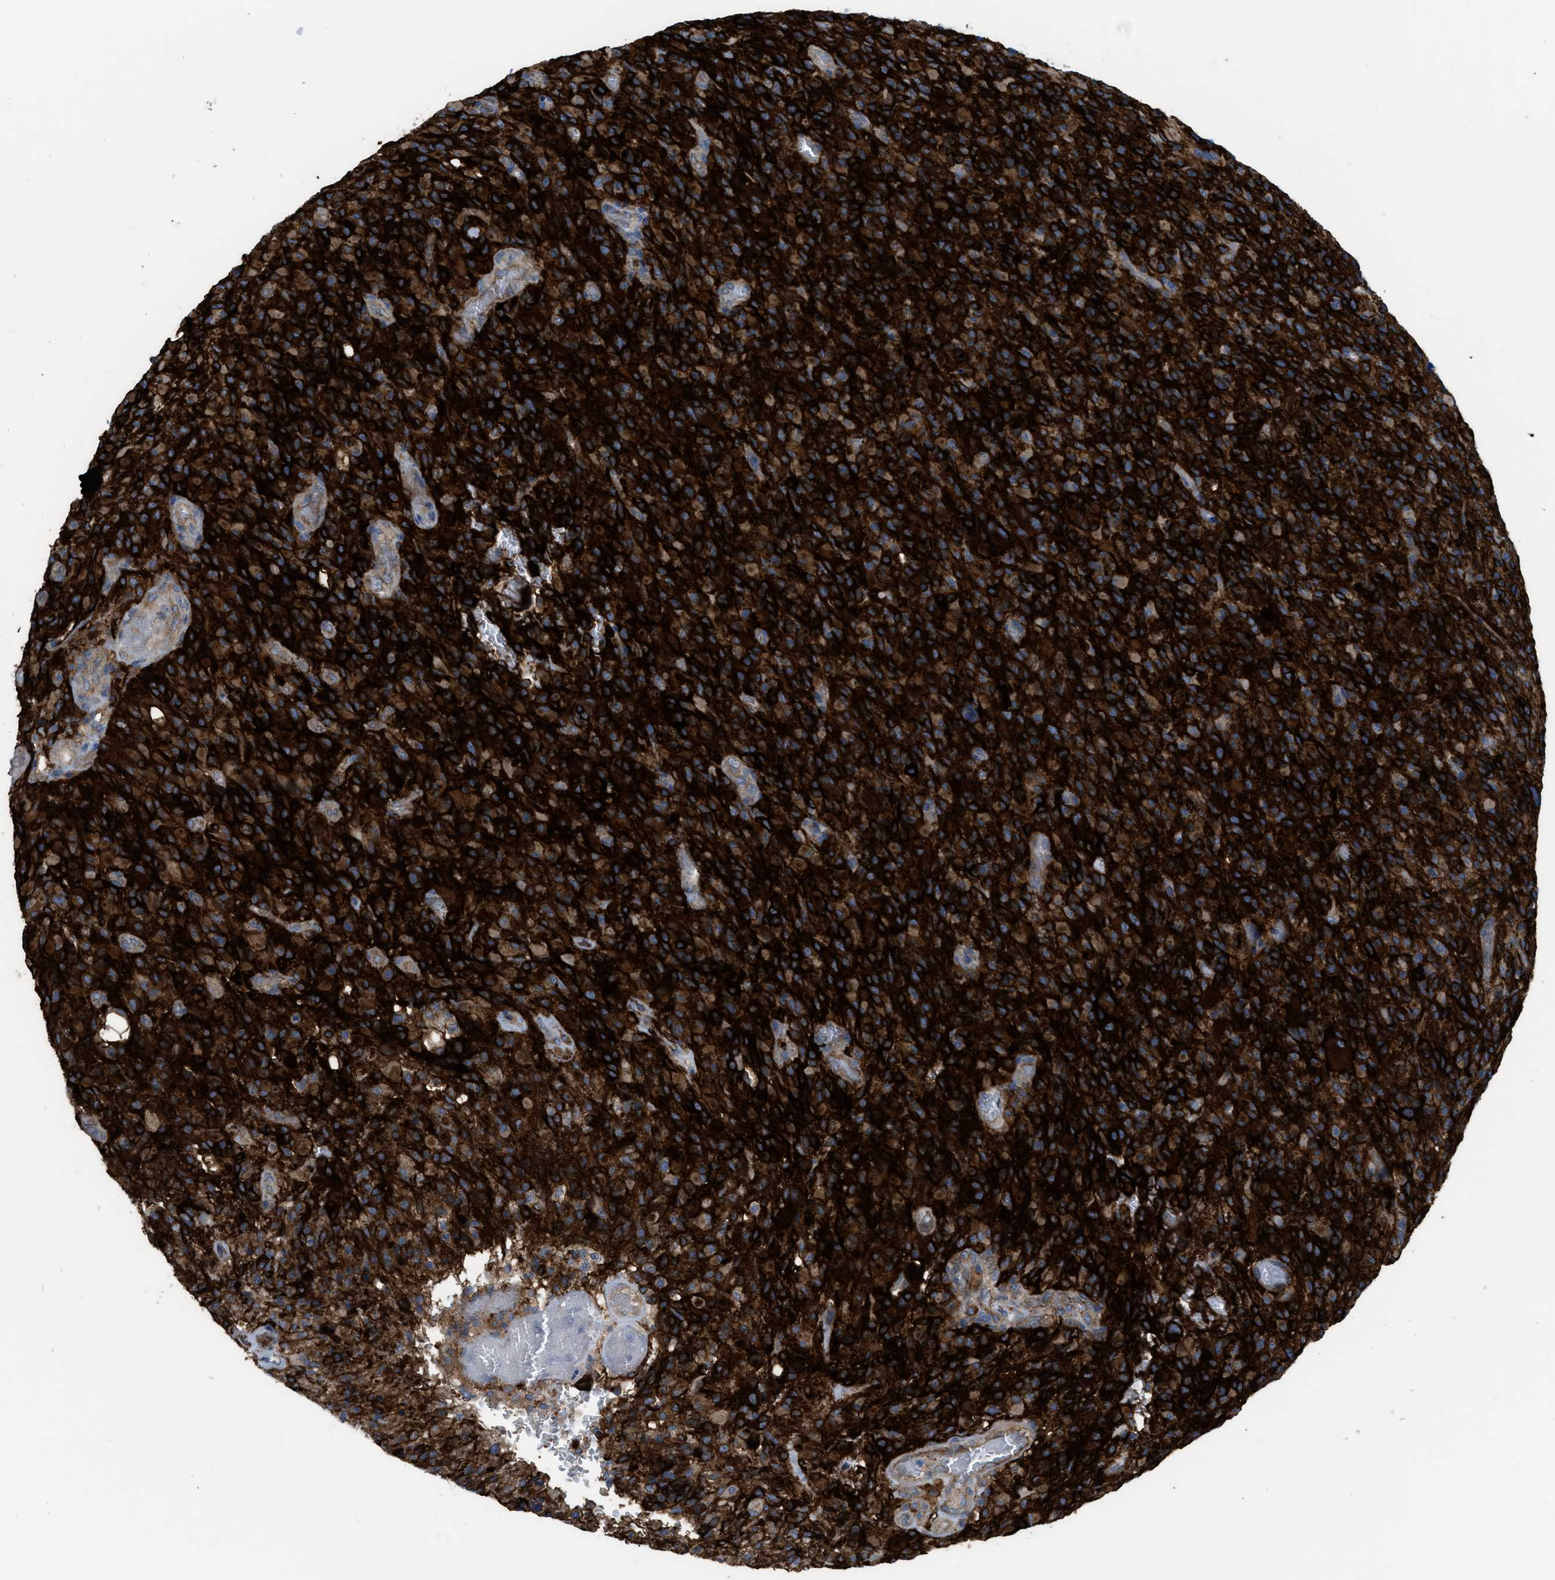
{"staining": {"intensity": "strong", "quantity": ">75%", "location": "cytoplasmic/membranous"}, "tissue": "glioma", "cell_type": "Tumor cells", "image_type": "cancer", "snomed": [{"axis": "morphology", "description": "Glioma, malignant, High grade"}, {"axis": "topography", "description": "Brain"}], "caption": "This image exhibits immunohistochemistry staining of human glioma, with high strong cytoplasmic/membranous positivity in approximately >75% of tumor cells.", "gene": "EGFR", "patient": {"sex": "male", "age": 71}}